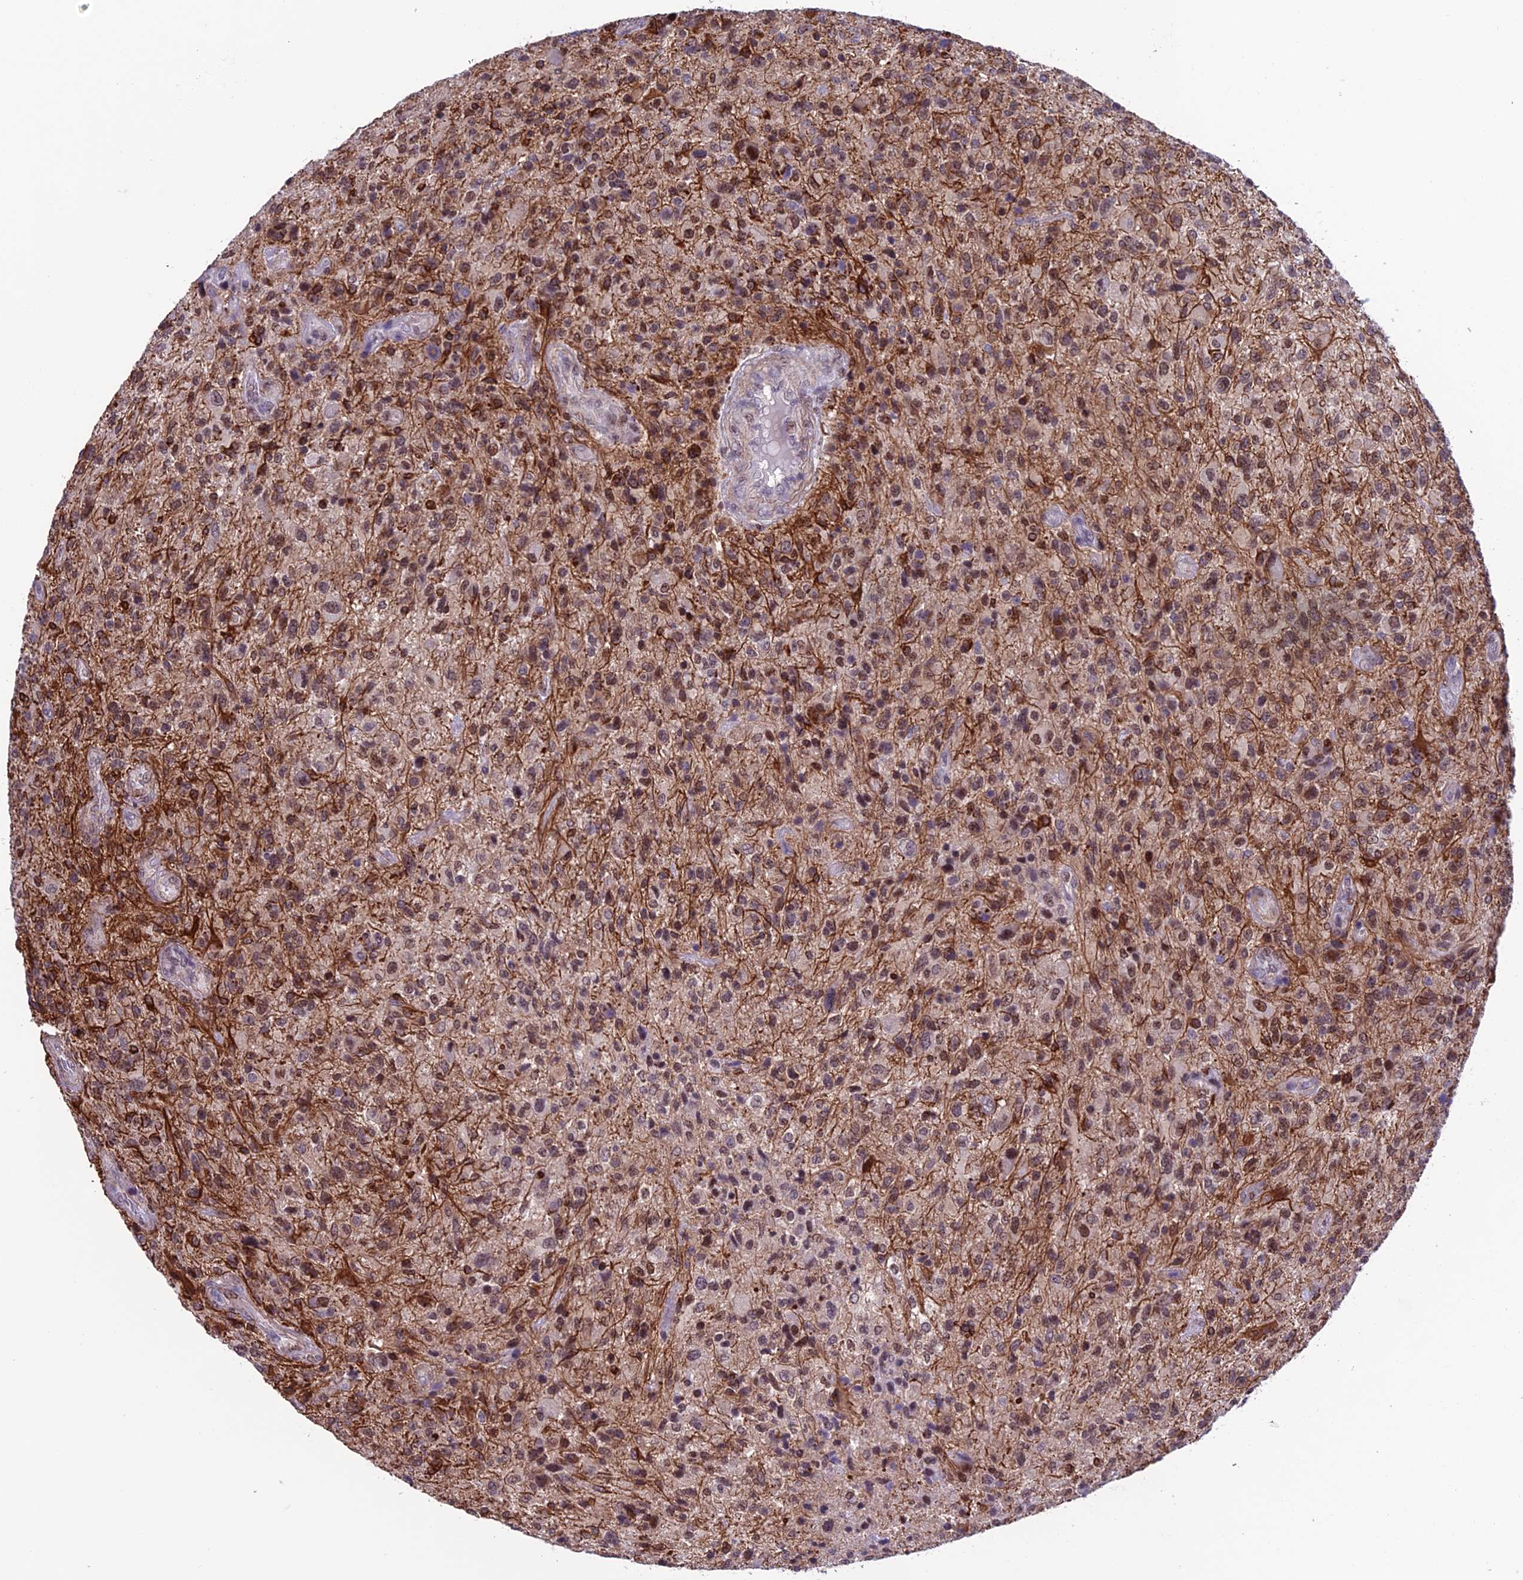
{"staining": {"intensity": "moderate", "quantity": ">75%", "location": "nuclear"}, "tissue": "glioma", "cell_type": "Tumor cells", "image_type": "cancer", "snomed": [{"axis": "morphology", "description": "Glioma, malignant, High grade"}, {"axis": "topography", "description": "Brain"}], "caption": "Immunohistochemical staining of human high-grade glioma (malignant) reveals moderate nuclear protein positivity in approximately >75% of tumor cells.", "gene": "MIS12", "patient": {"sex": "male", "age": 47}}